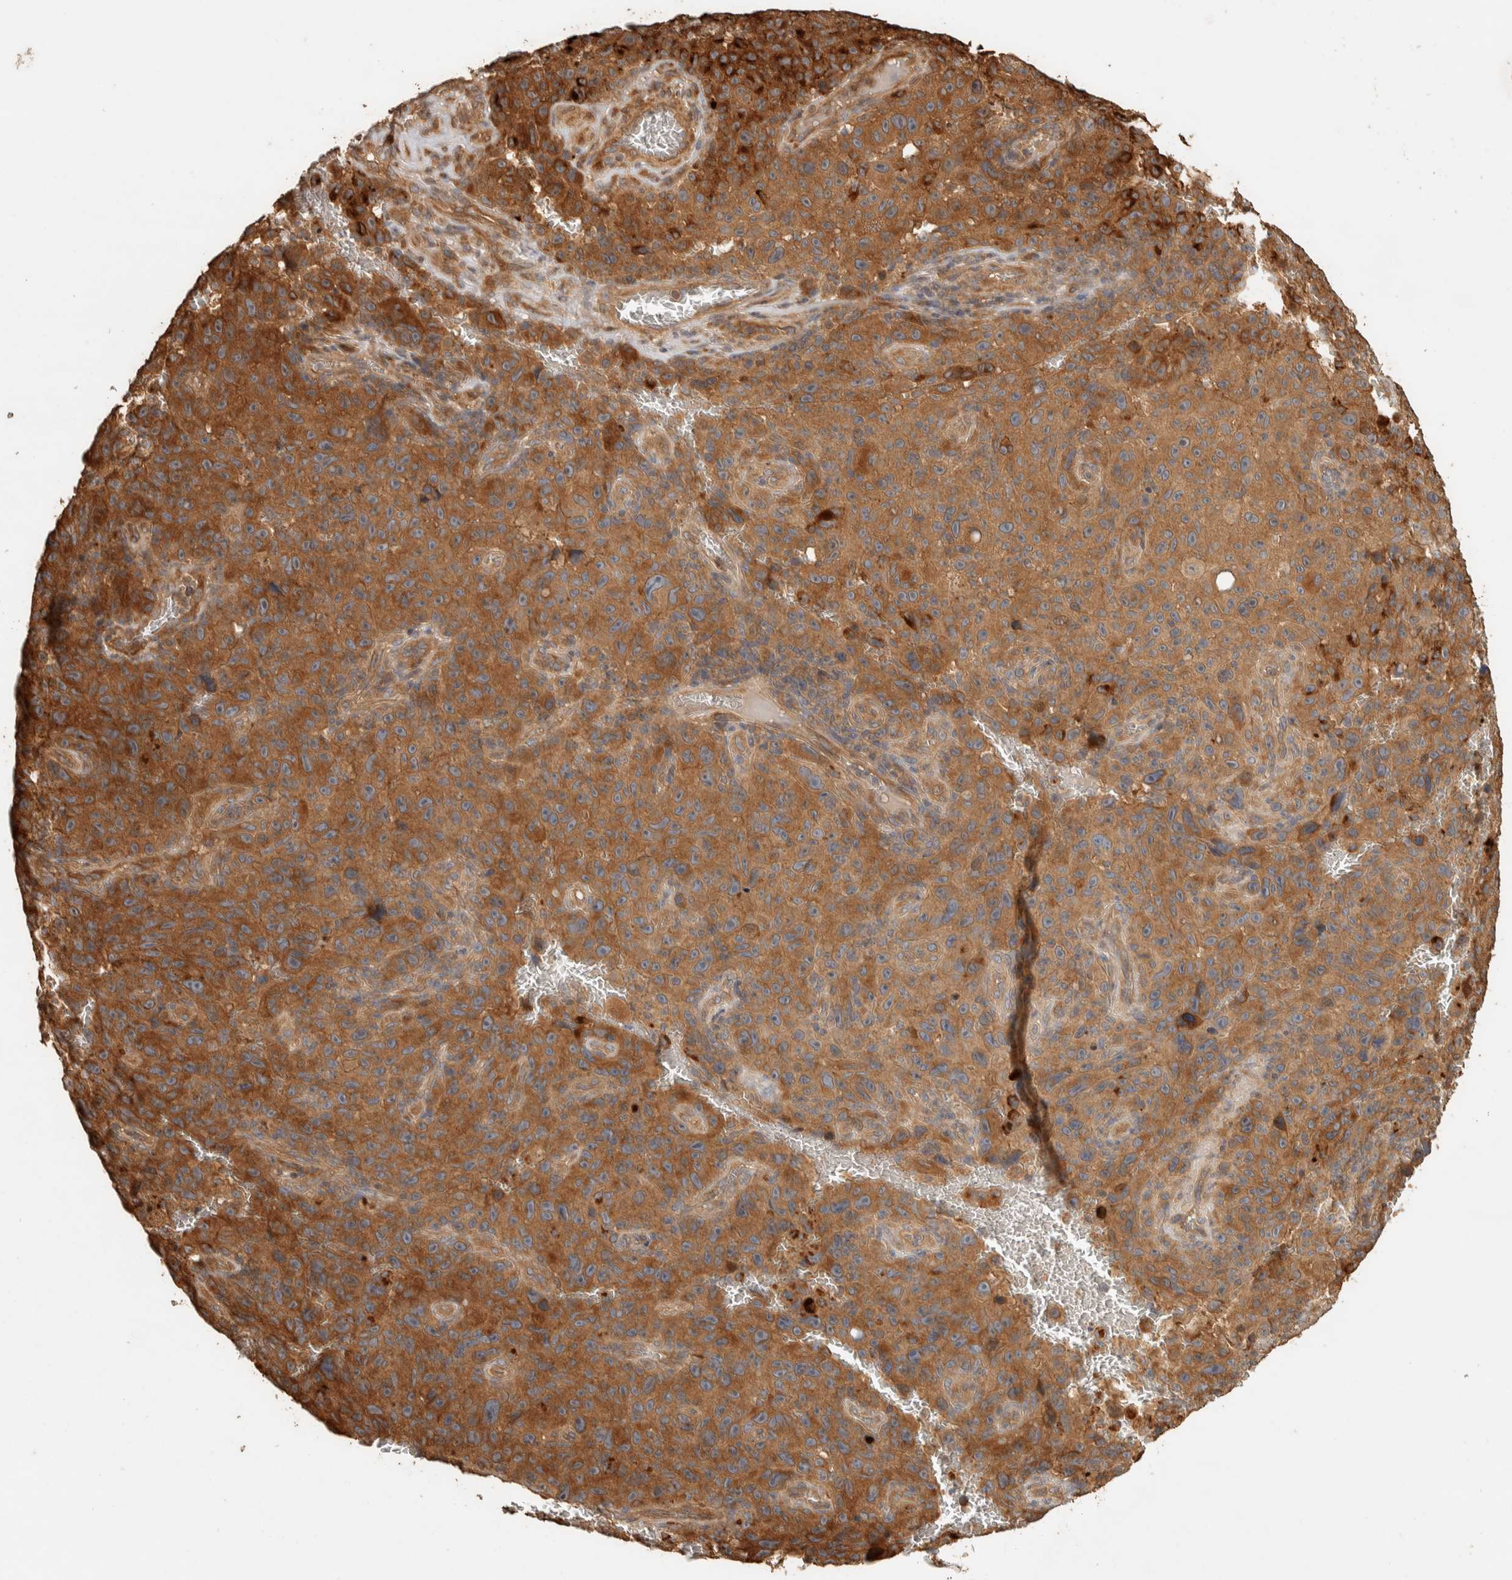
{"staining": {"intensity": "strong", "quantity": ">75%", "location": "cytoplasmic/membranous"}, "tissue": "melanoma", "cell_type": "Tumor cells", "image_type": "cancer", "snomed": [{"axis": "morphology", "description": "Malignant melanoma, NOS"}, {"axis": "topography", "description": "Skin"}], "caption": "The histopathology image displays immunohistochemical staining of melanoma. There is strong cytoplasmic/membranous staining is seen in approximately >75% of tumor cells.", "gene": "EXOC7", "patient": {"sex": "female", "age": 82}}